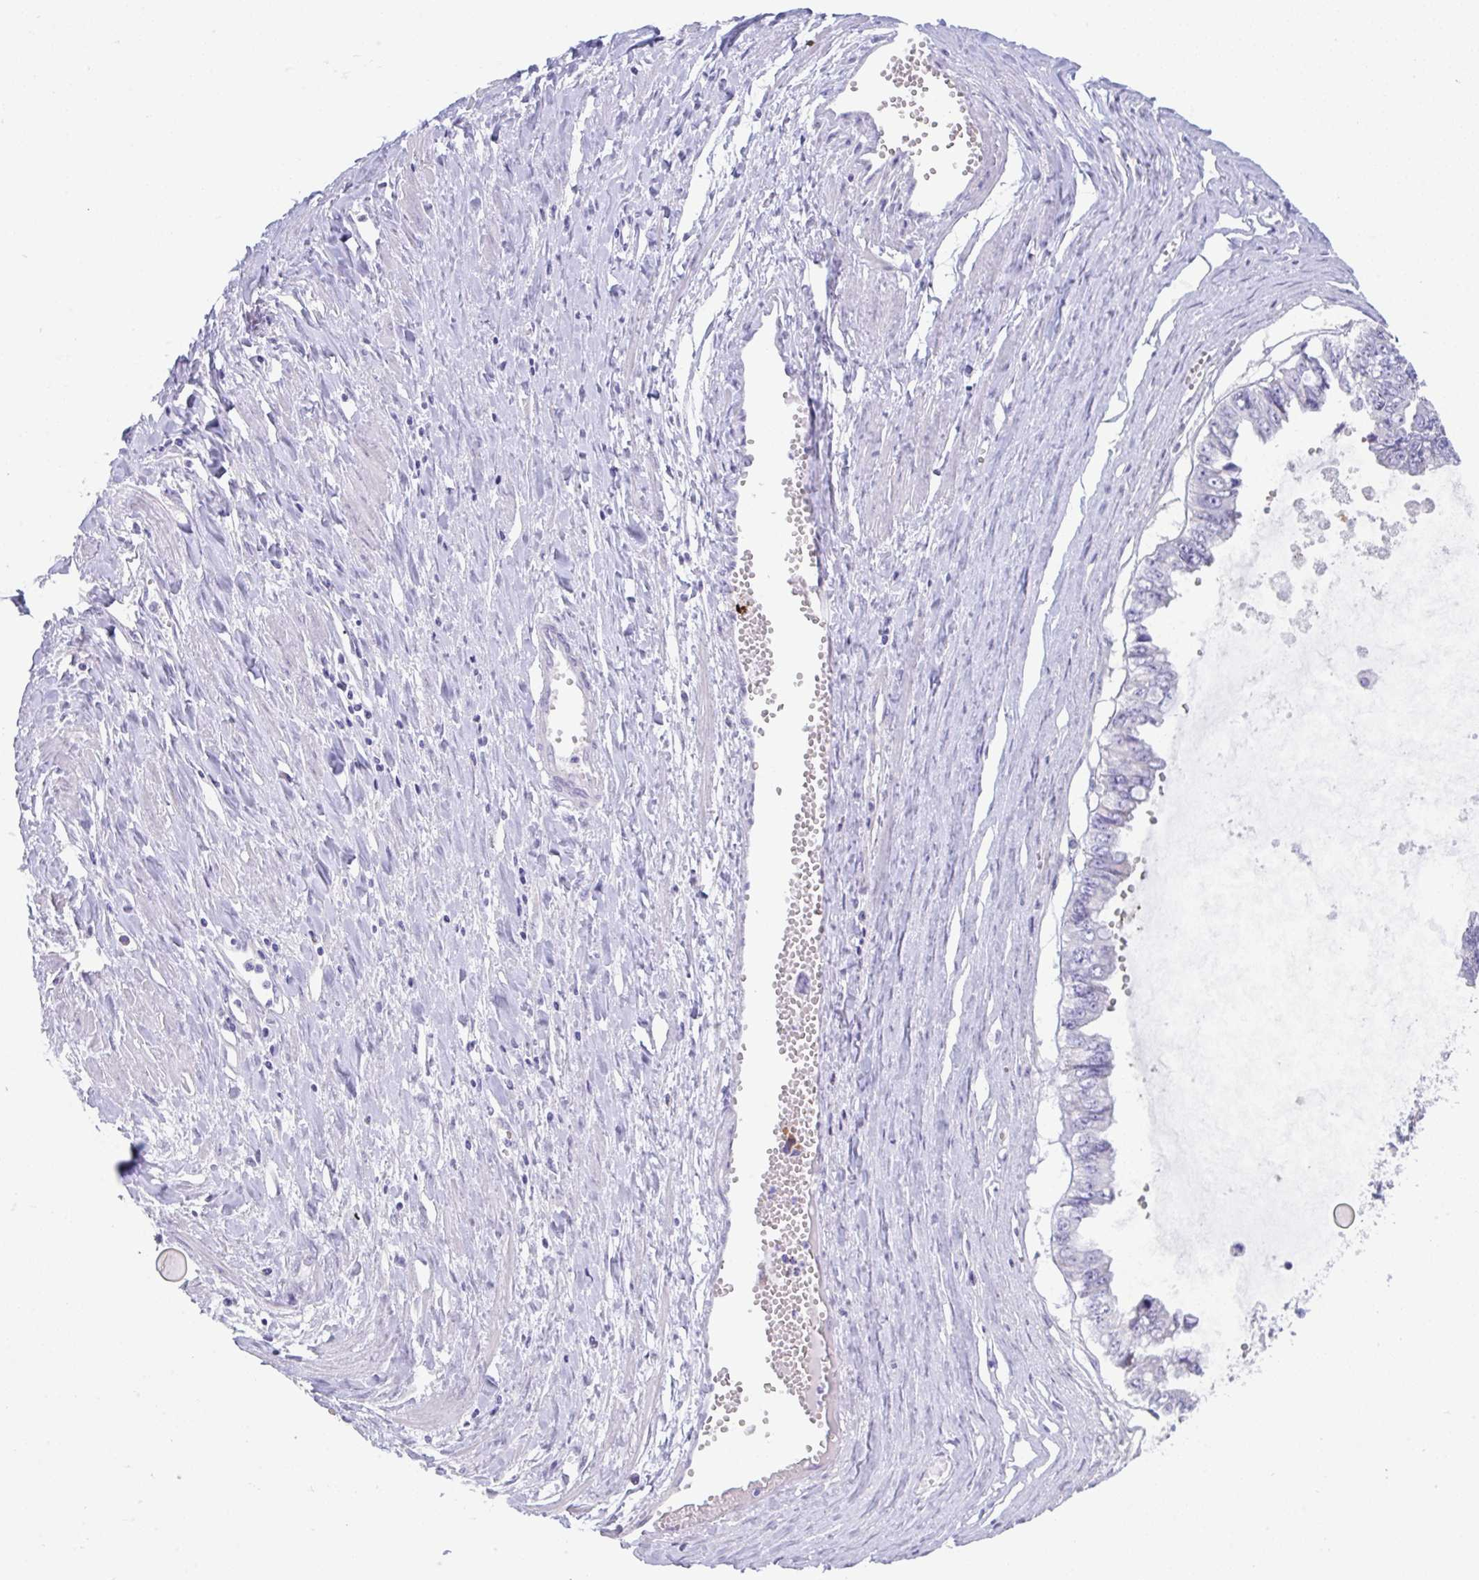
{"staining": {"intensity": "negative", "quantity": "none", "location": "none"}, "tissue": "ovarian cancer", "cell_type": "Tumor cells", "image_type": "cancer", "snomed": [{"axis": "morphology", "description": "Cystadenocarcinoma, mucinous, NOS"}, {"axis": "topography", "description": "Ovary"}], "caption": "IHC photomicrograph of human ovarian cancer (mucinous cystadenocarcinoma) stained for a protein (brown), which exhibits no expression in tumor cells.", "gene": "TRAF4", "patient": {"sex": "female", "age": 72}}